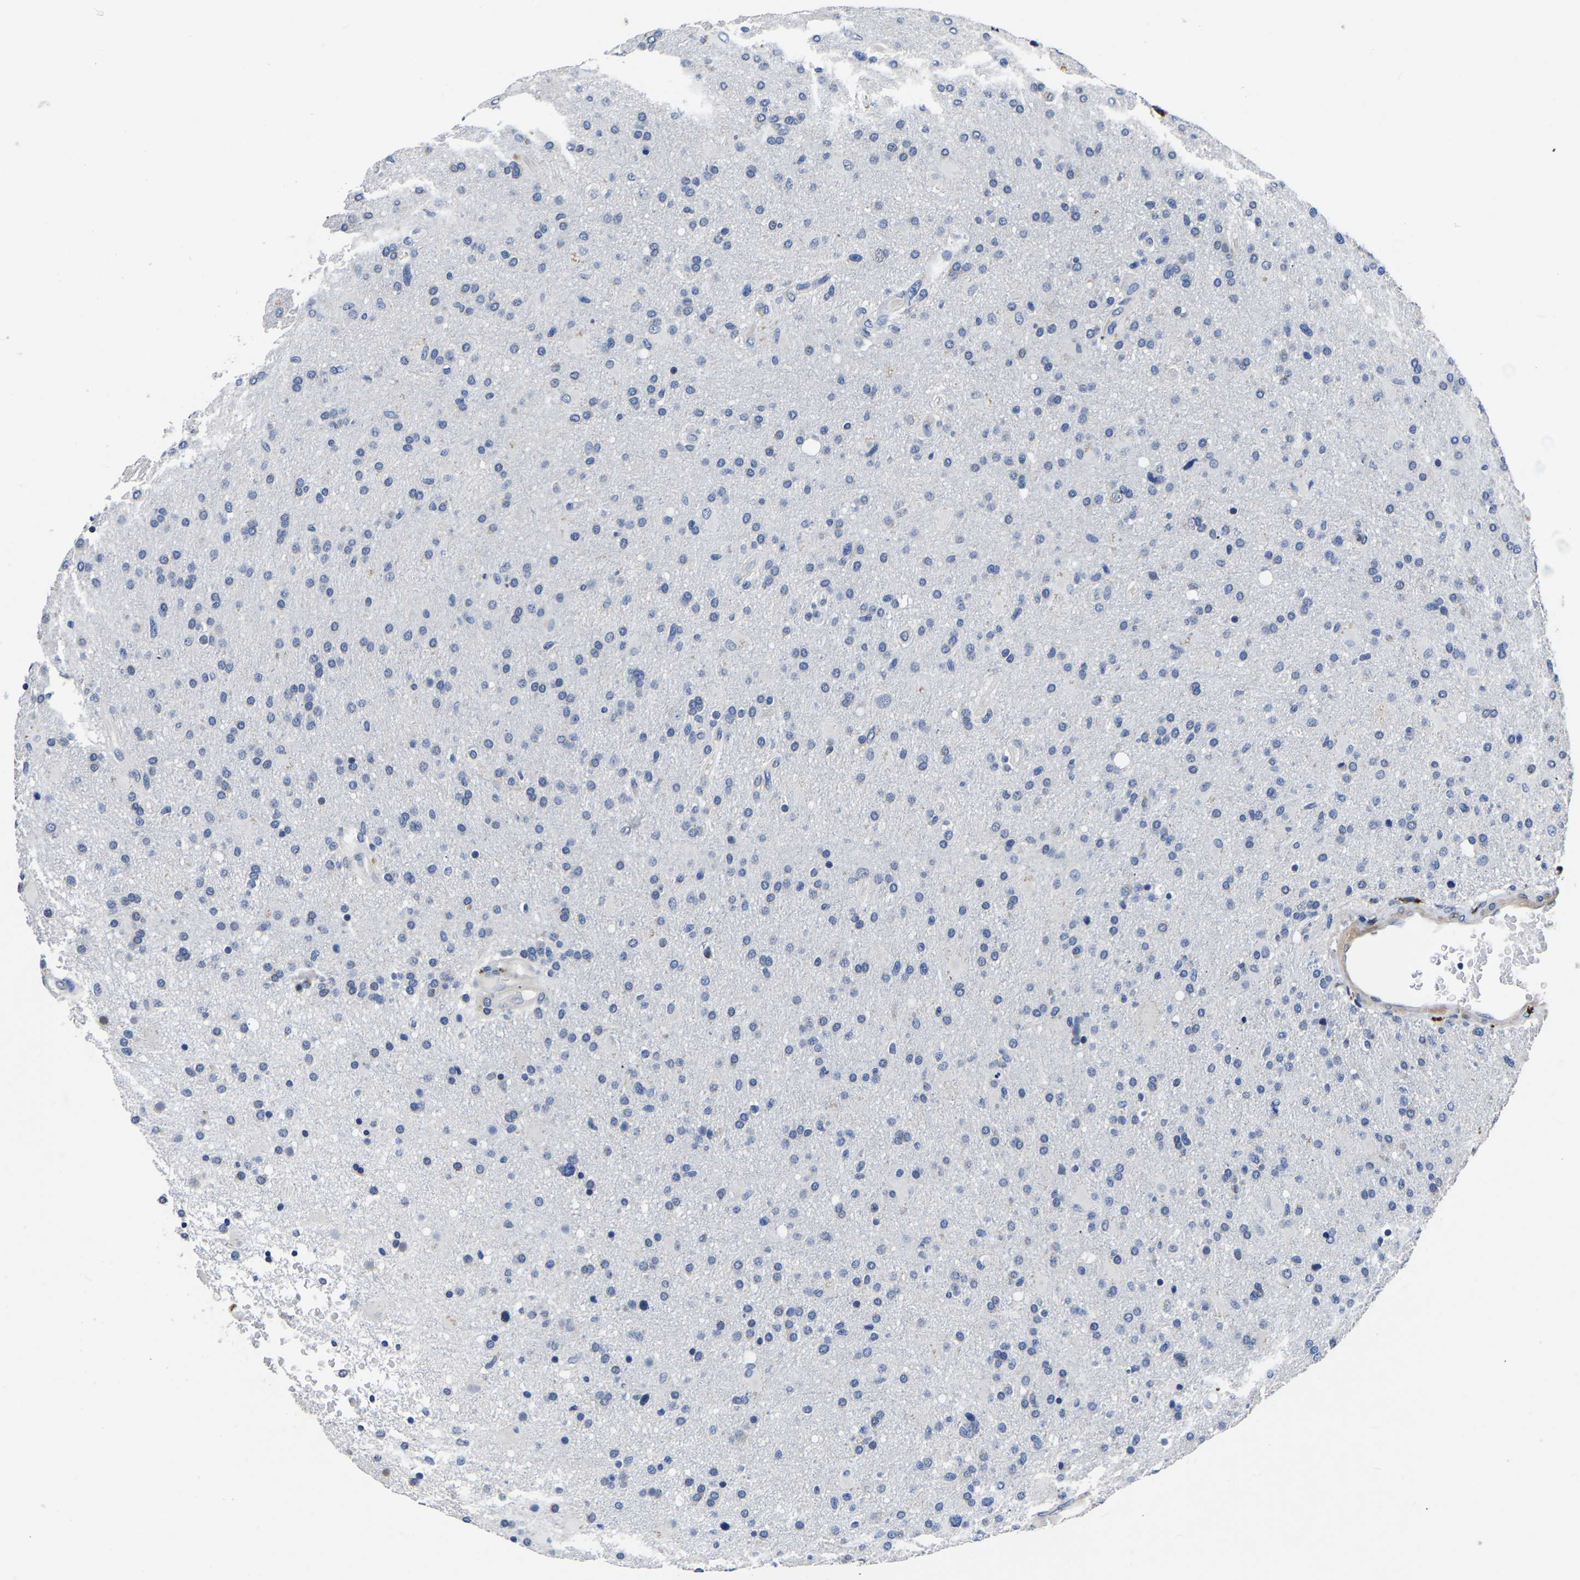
{"staining": {"intensity": "negative", "quantity": "none", "location": "none"}, "tissue": "glioma", "cell_type": "Tumor cells", "image_type": "cancer", "snomed": [{"axis": "morphology", "description": "Glioma, malignant, High grade"}, {"axis": "topography", "description": "Brain"}], "caption": "Tumor cells show no significant staining in malignant glioma (high-grade).", "gene": "FGD5", "patient": {"sex": "male", "age": 72}}